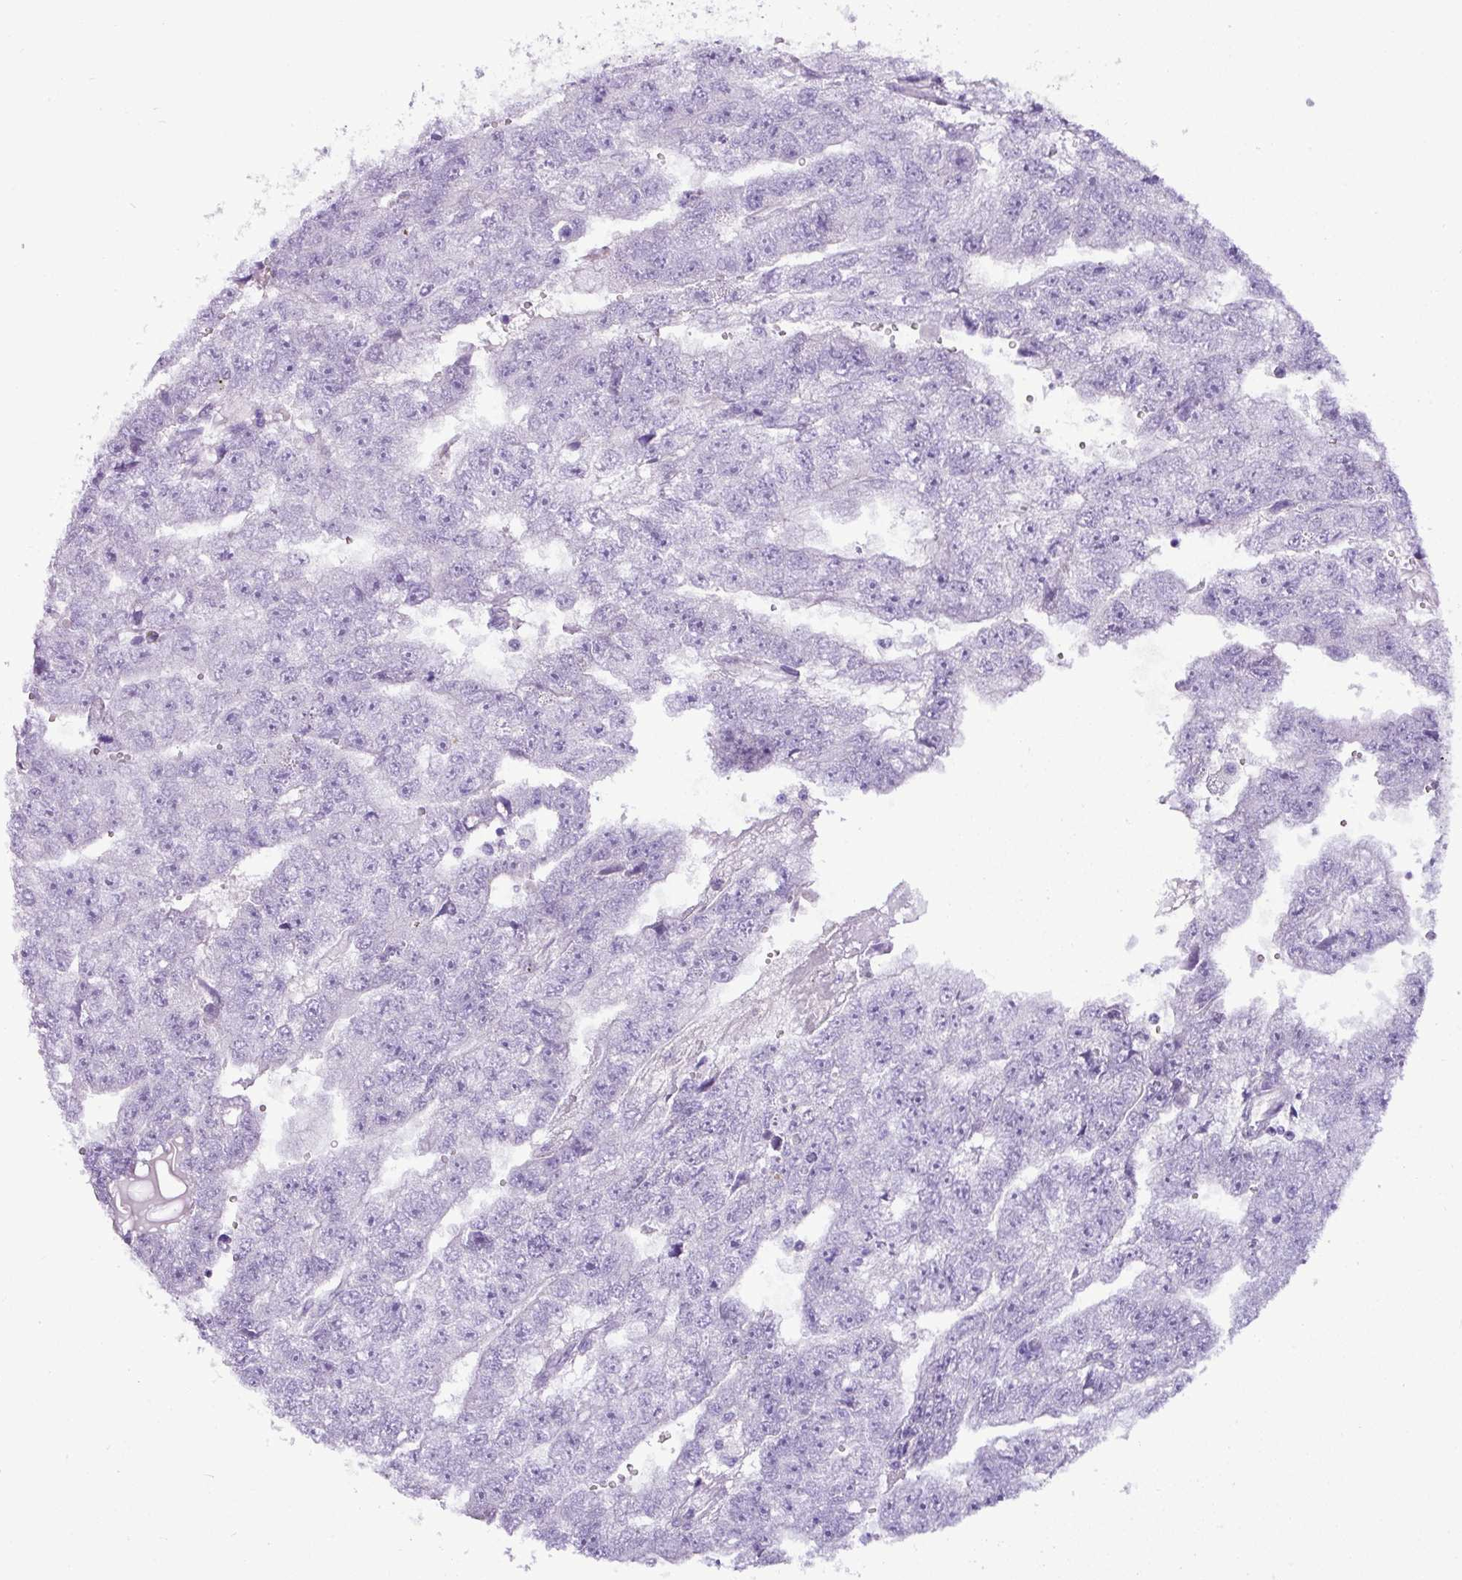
{"staining": {"intensity": "negative", "quantity": "none", "location": "none"}, "tissue": "testis cancer", "cell_type": "Tumor cells", "image_type": "cancer", "snomed": [{"axis": "morphology", "description": "Carcinoma, Embryonal, NOS"}, {"axis": "topography", "description": "Testis"}], "caption": "This is an immunohistochemistry (IHC) micrograph of human testis cancer. There is no staining in tumor cells.", "gene": "ESR1", "patient": {"sex": "male", "age": 20}}